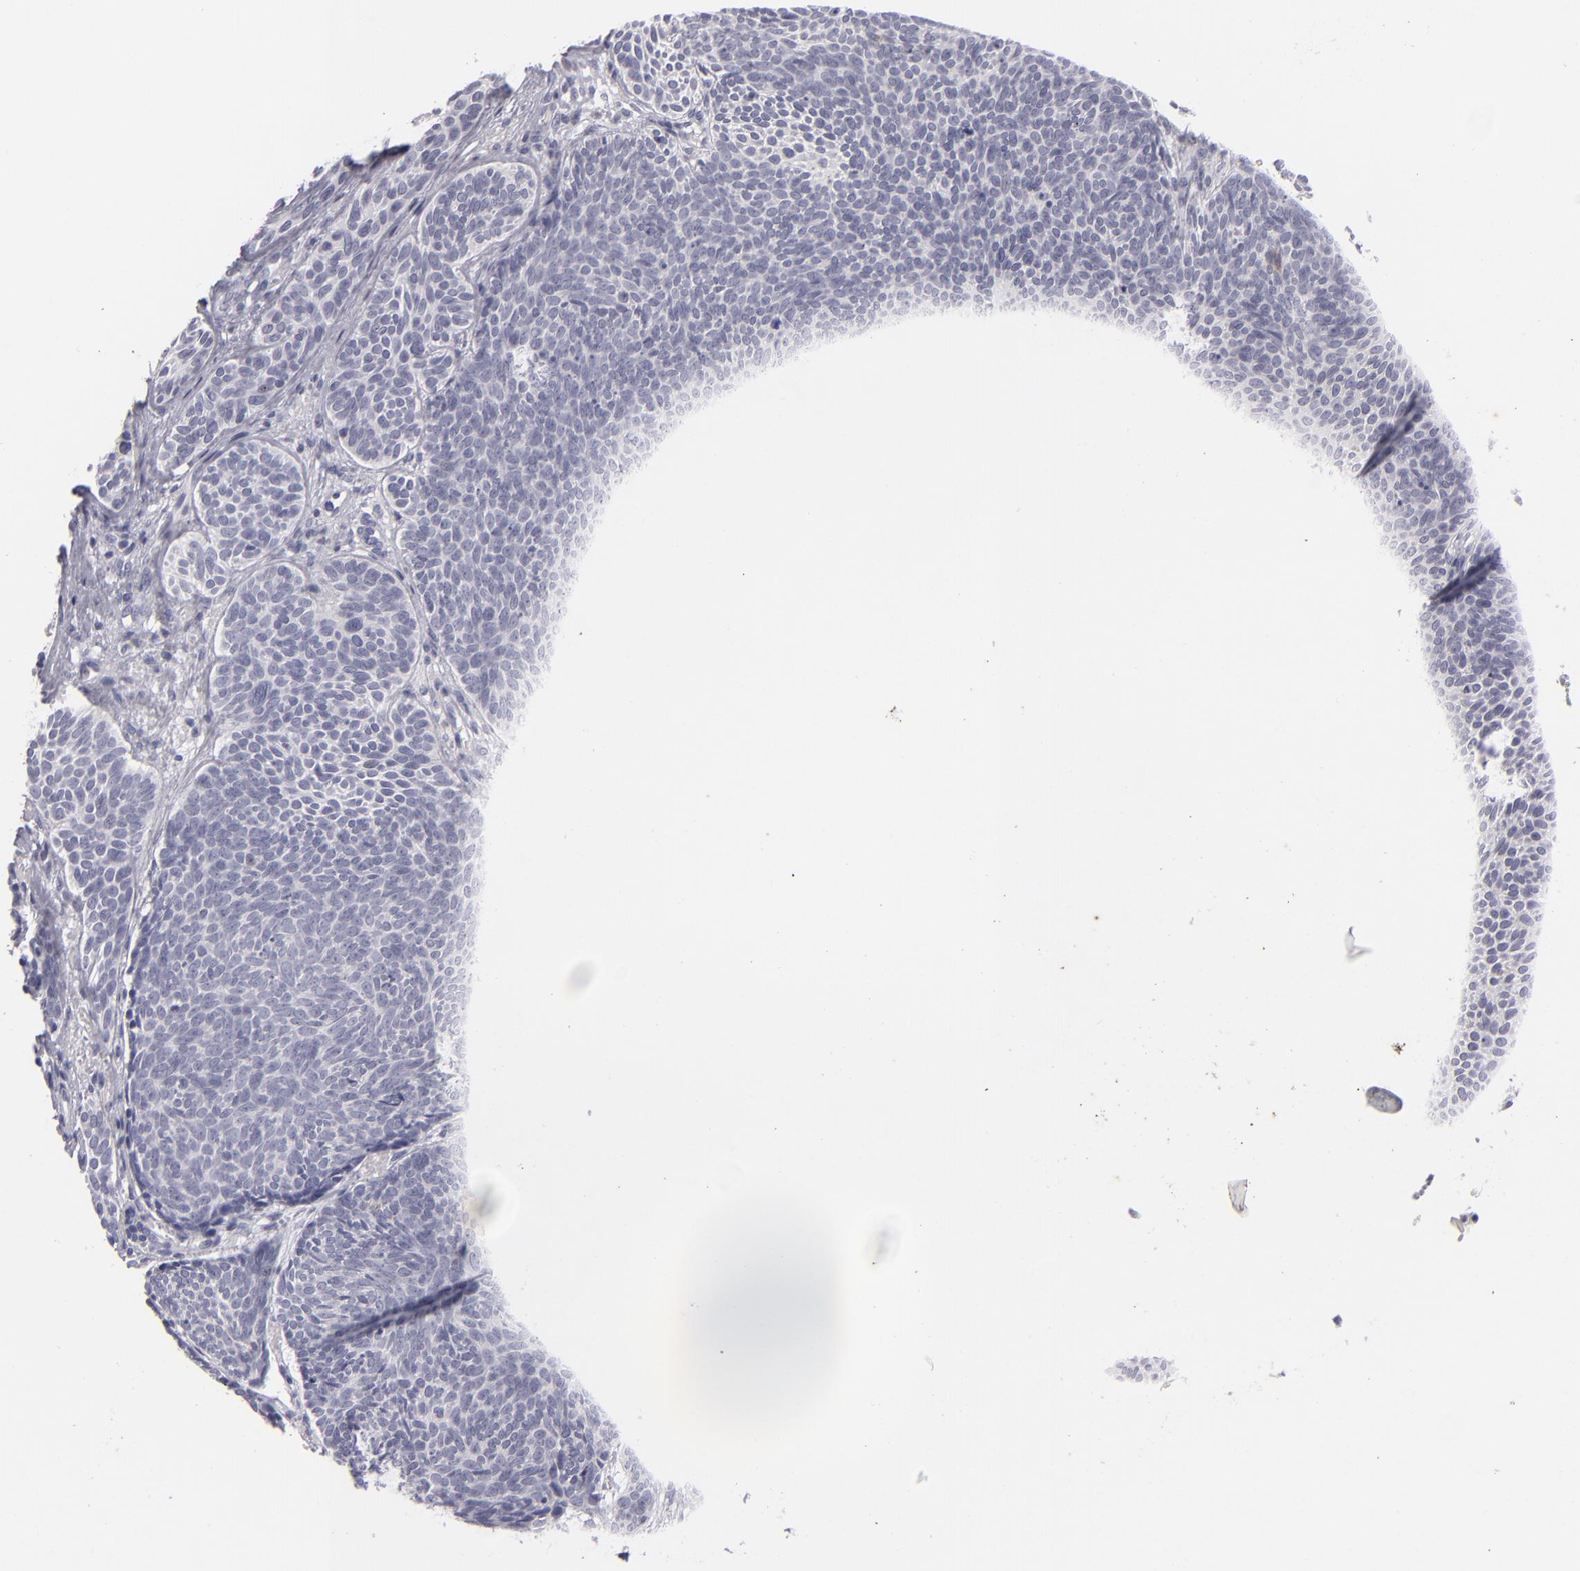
{"staining": {"intensity": "negative", "quantity": "none", "location": "none"}, "tissue": "skin cancer", "cell_type": "Tumor cells", "image_type": "cancer", "snomed": [{"axis": "morphology", "description": "Basal cell carcinoma"}, {"axis": "topography", "description": "Skin"}], "caption": "This is a image of IHC staining of basal cell carcinoma (skin), which shows no expression in tumor cells.", "gene": "TNNC1", "patient": {"sex": "male", "age": 84}}